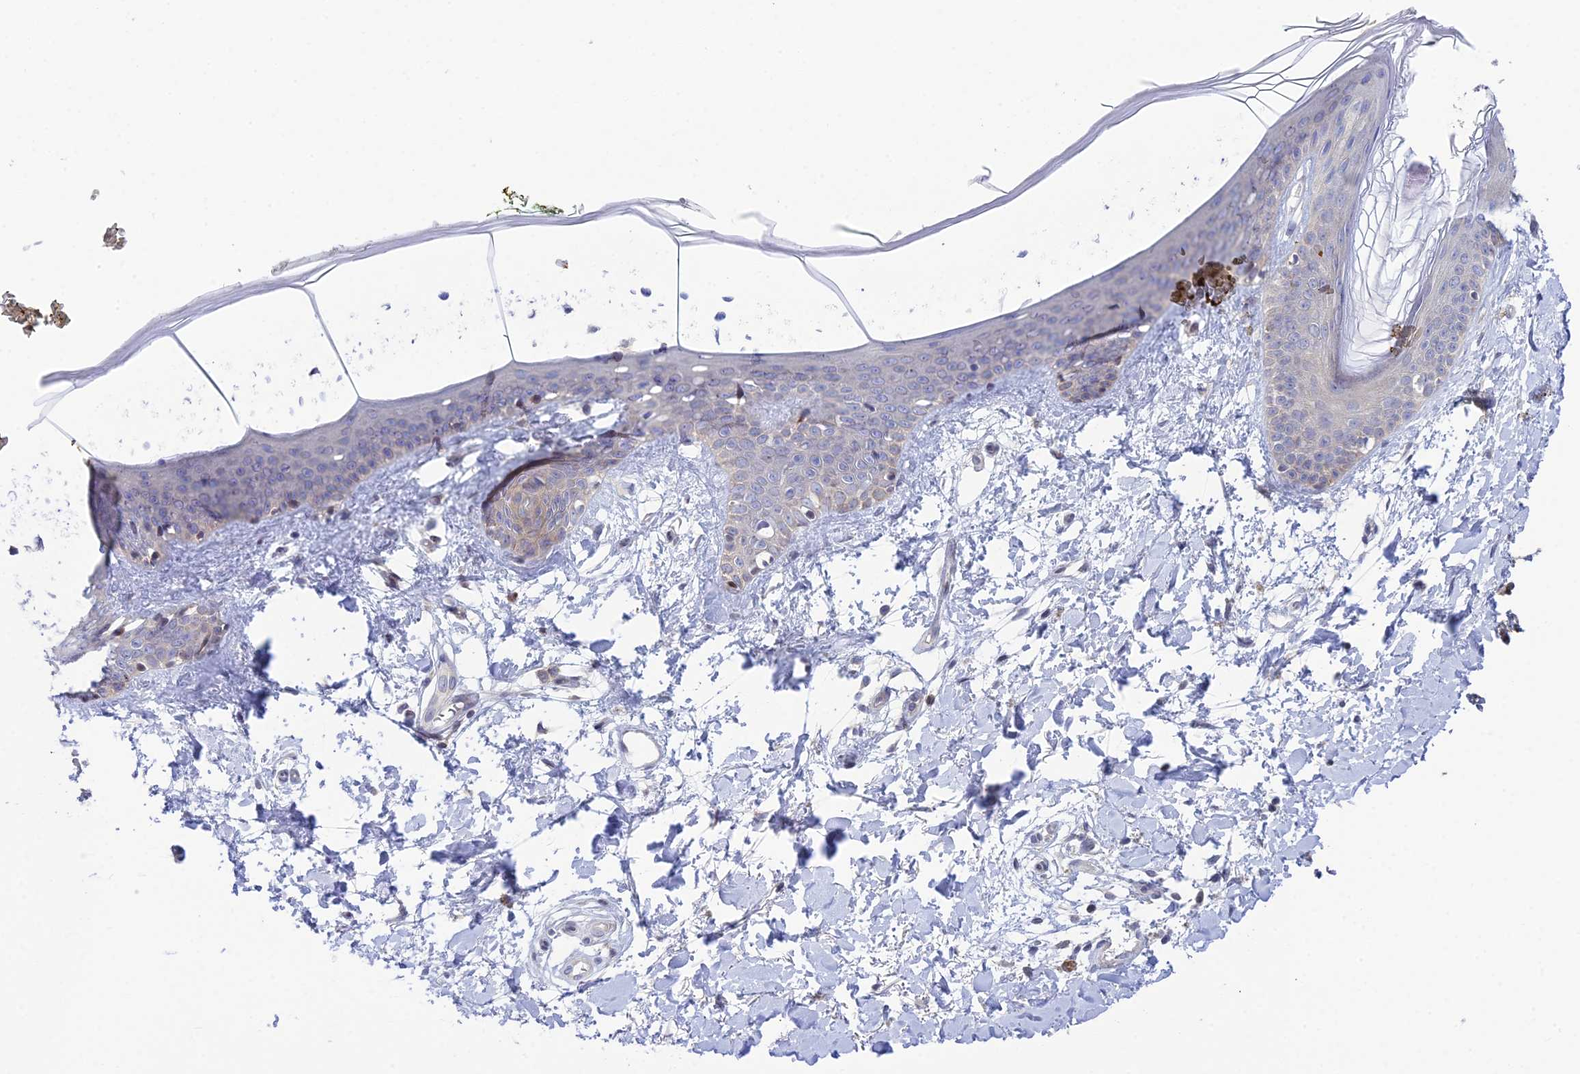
{"staining": {"intensity": "negative", "quantity": "none", "location": "none"}, "tissue": "skin", "cell_type": "Fibroblasts", "image_type": "normal", "snomed": [{"axis": "morphology", "description": "Normal tissue, NOS"}, {"axis": "topography", "description": "Skin"}], "caption": "Protein analysis of normal skin displays no significant staining in fibroblasts.", "gene": "ELOA2", "patient": {"sex": "female", "age": 34}}